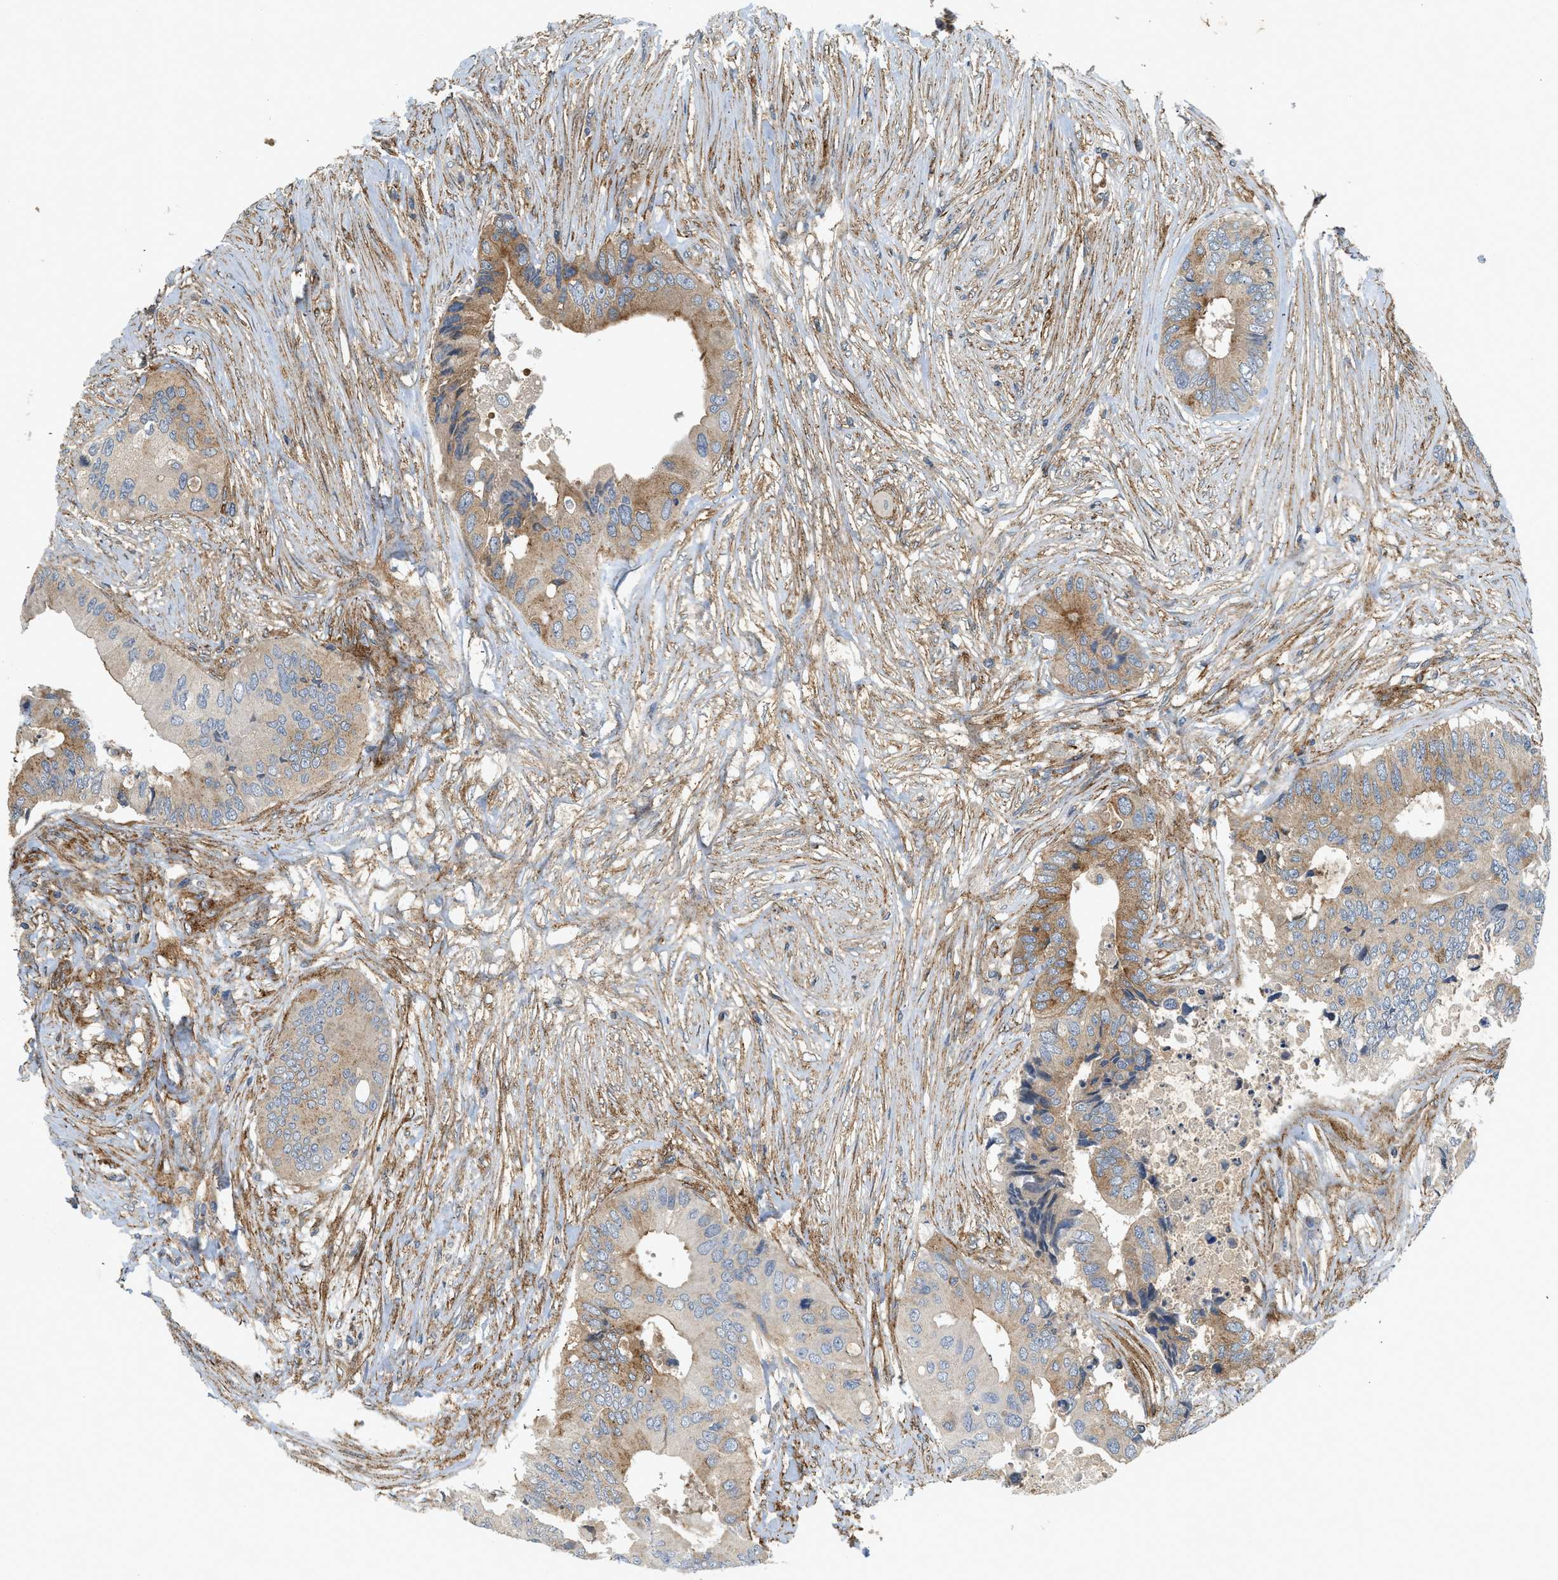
{"staining": {"intensity": "moderate", "quantity": "25%-75%", "location": "cytoplasmic/membranous"}, "tissue": "colorectal cancer", "cell_type": "Tumor cells", "image_type": "cancer", "snomed": [{"axis": "morphology", "description": "Adenocarcinoma, NOS"}, {"axis": "topography", "description": "Colon"}], "caption": "Approximately 25%-75% of tumor cells in adenocarcinoma (colorectal) demonstrate moderate cytoplasmic/membranous protein positivity as visualized by brown immunohistochemical staining.", "gene": "HIP1", "patient": {"sex": "male", "age": 71}}